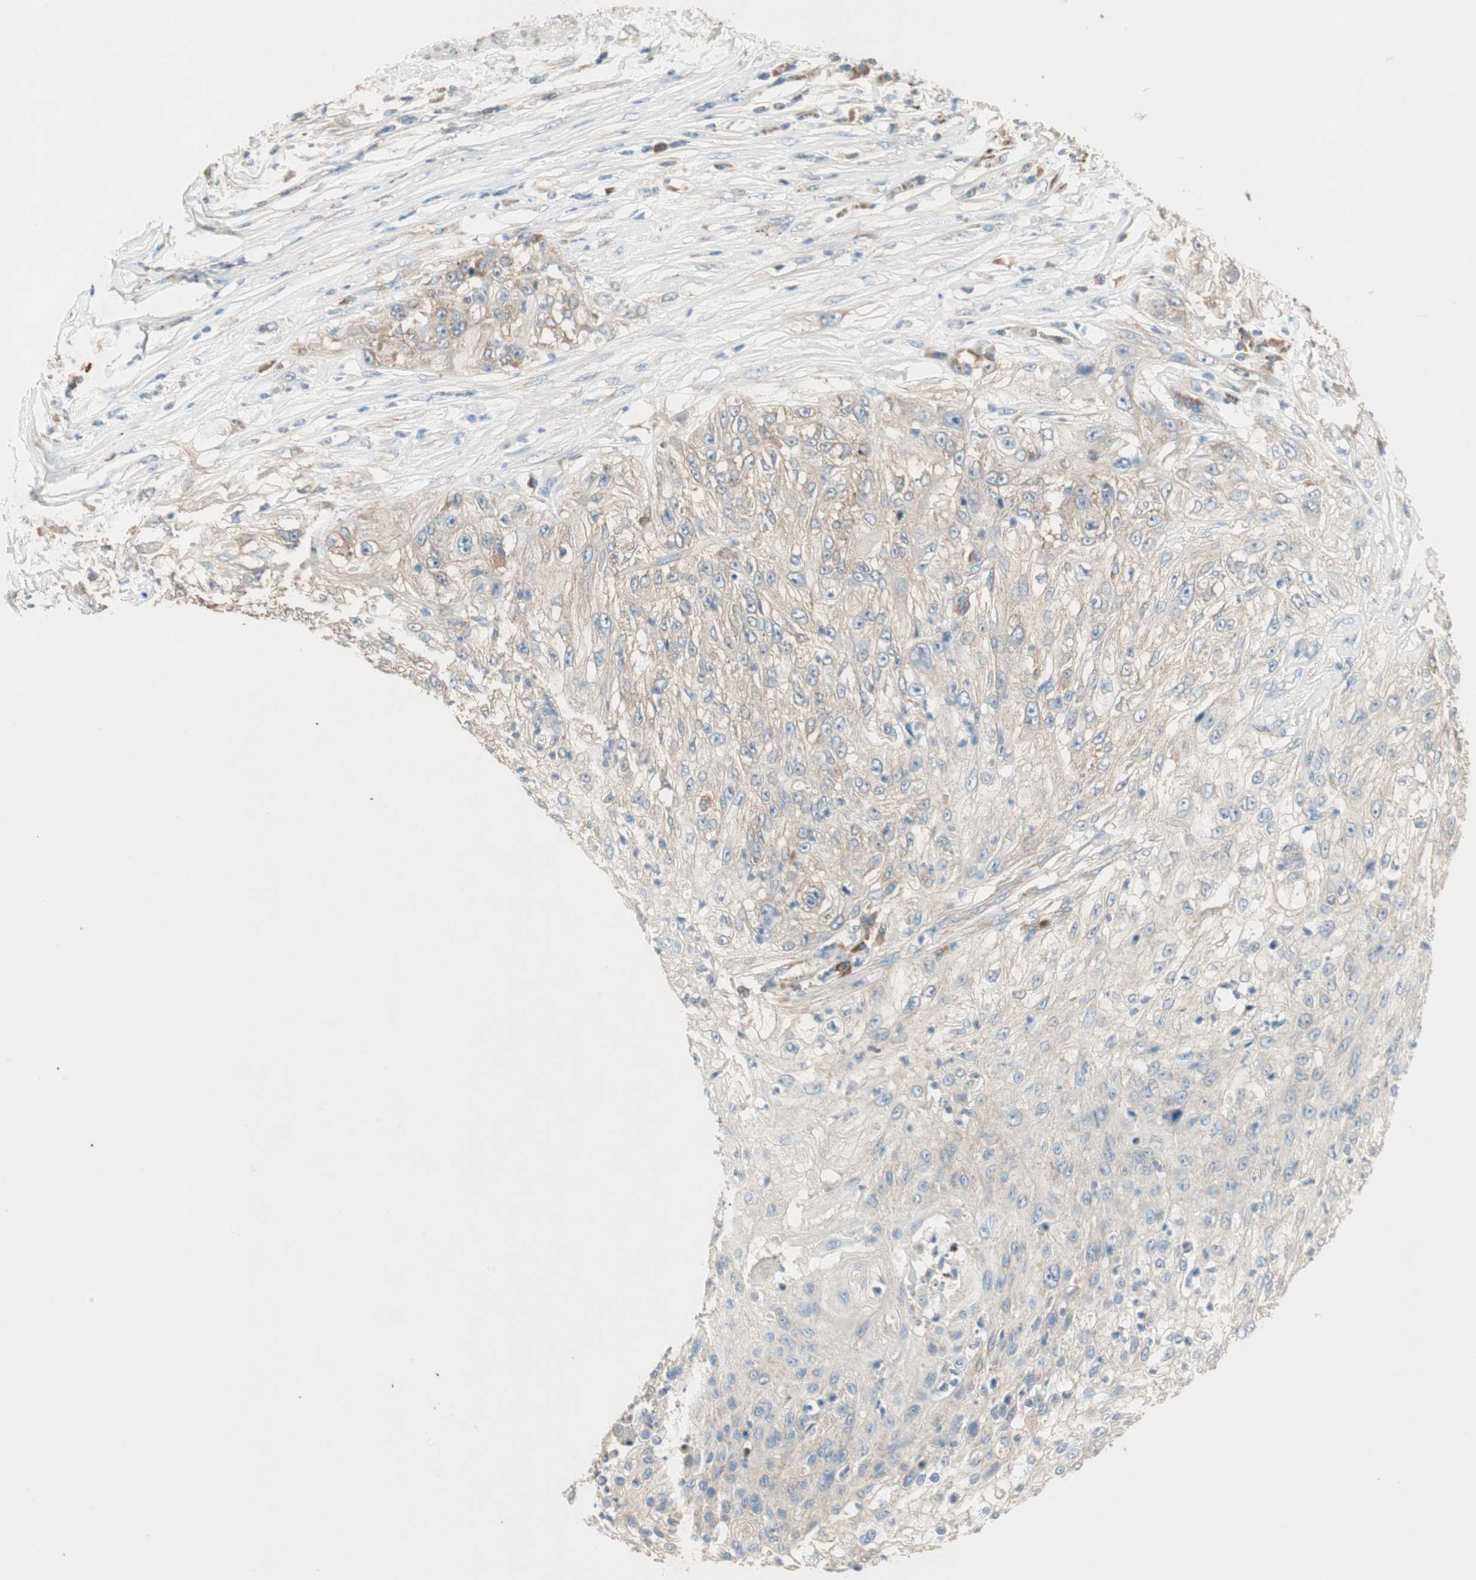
{"staining": {"intensity": "weak", "quantity": ">75%", "location": "cytoplasmic/membranous"}, "tissue": "lung cancer", "cell_type": "Tumor cells", "image_type": "cancer", "snomed": [{"axis": "morphology", "description": "Inflammation, NOS"}, {"axis": "morphology", "description": "Squamous cell carcinoma, NOS"}, {"axis": "topography", "description": "Lymph node"}, {"axis": "topography", "description": "Soft tissue"}, {"axis": "topography", "description": "Lung"}], "caption": "Weak cytoplasmic/membranous protein positivity is appreciated in approximately >75% of tumor cells in lung cancer.", "gene": "CC2D1A", "patient": {"sex": "male", "age": 66}}